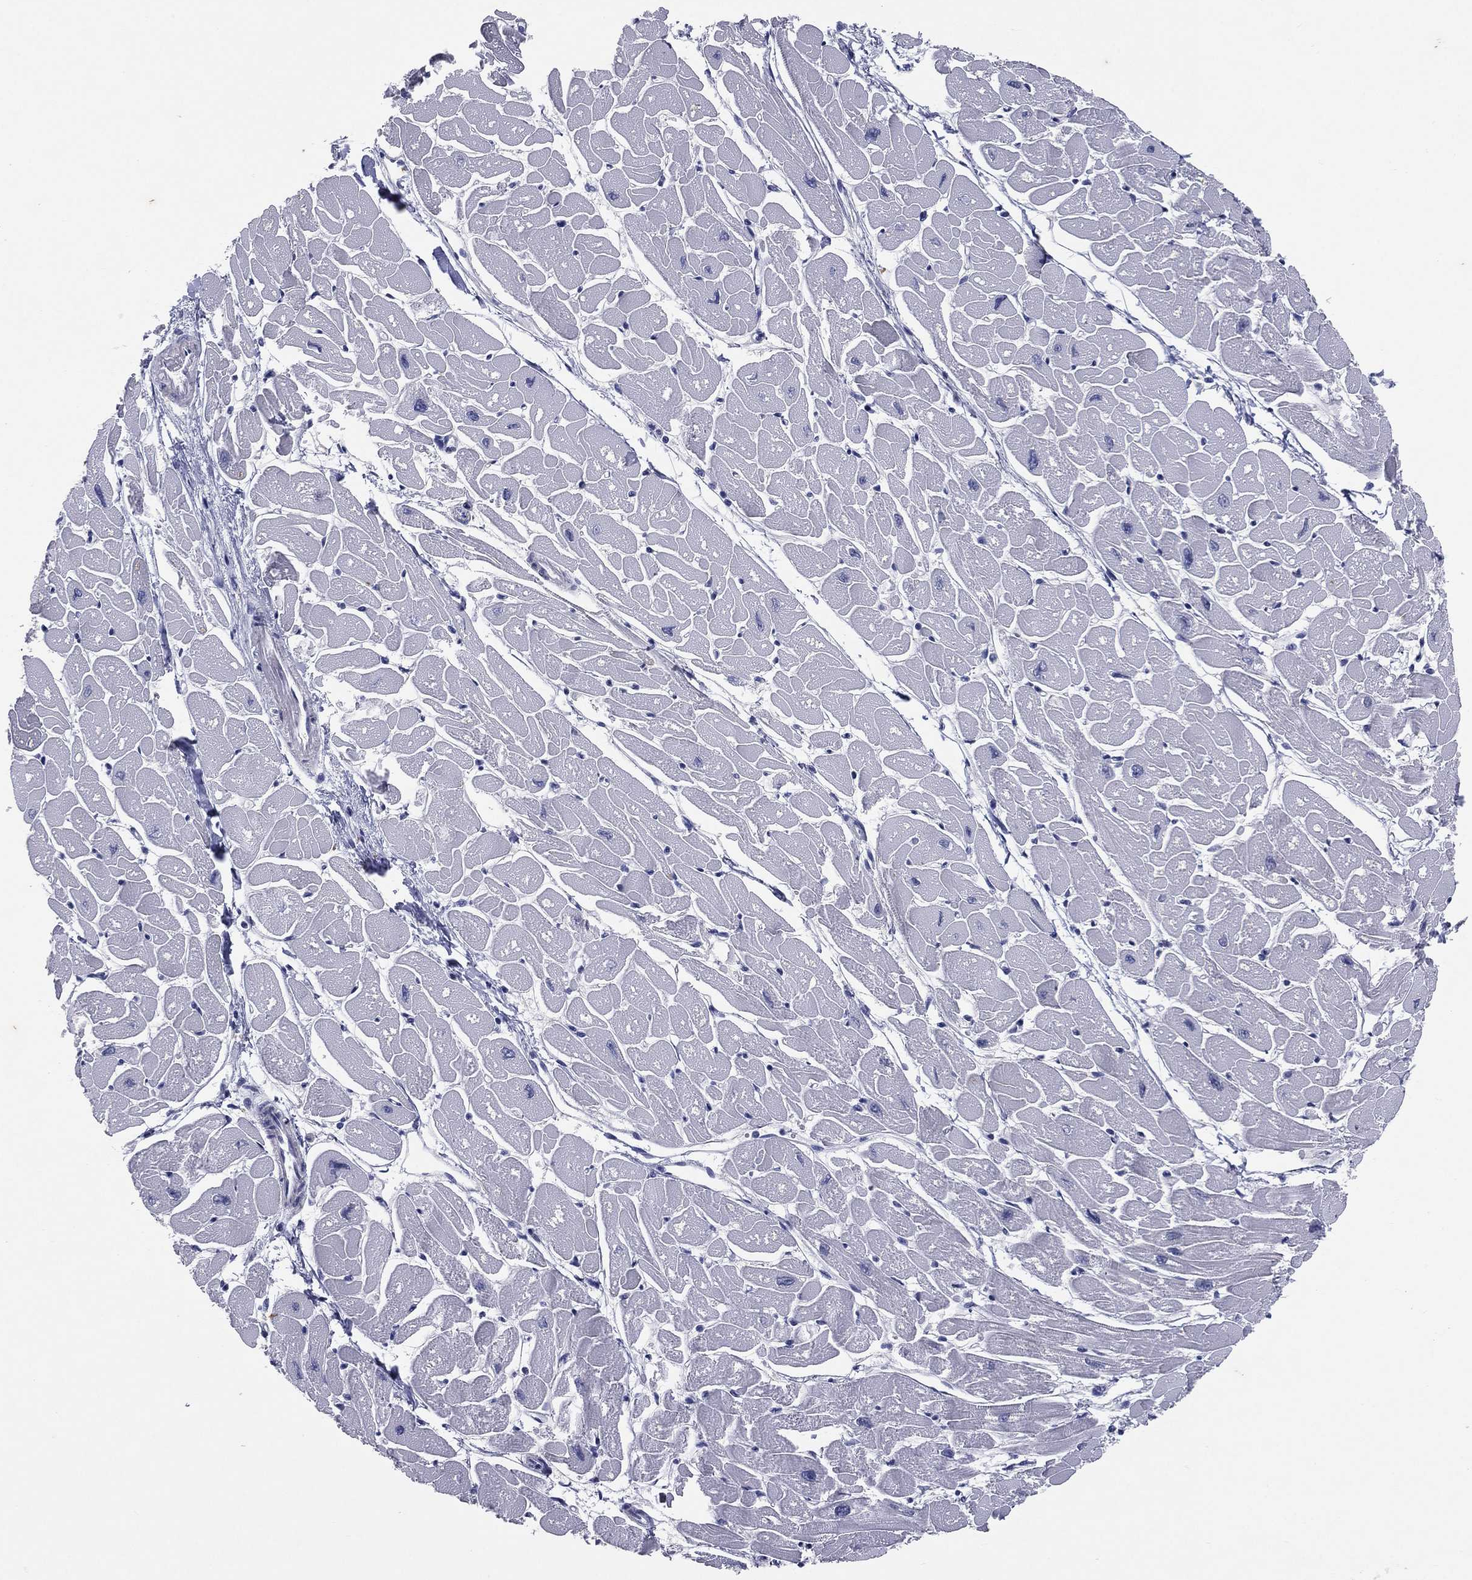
{"staining": {"intensity": "negative", "quantity": "none", "location": "none"}, "tissue": "heart muscle", "cell_type": "Cardiomyocytes", "image_type": "normal", "snomed": [{"axis": "morphology", "description": "Normal tissue, NOS"}, {"axis": "topography", "description": "Heart"}], "caption": "This is an immunohistochemistry (IHC) histopathology image of benign heart muscle. There is no positivity in cardiomyocytes.", "gene": "HLA", "patient": {"sex": "male", "age": 57}}